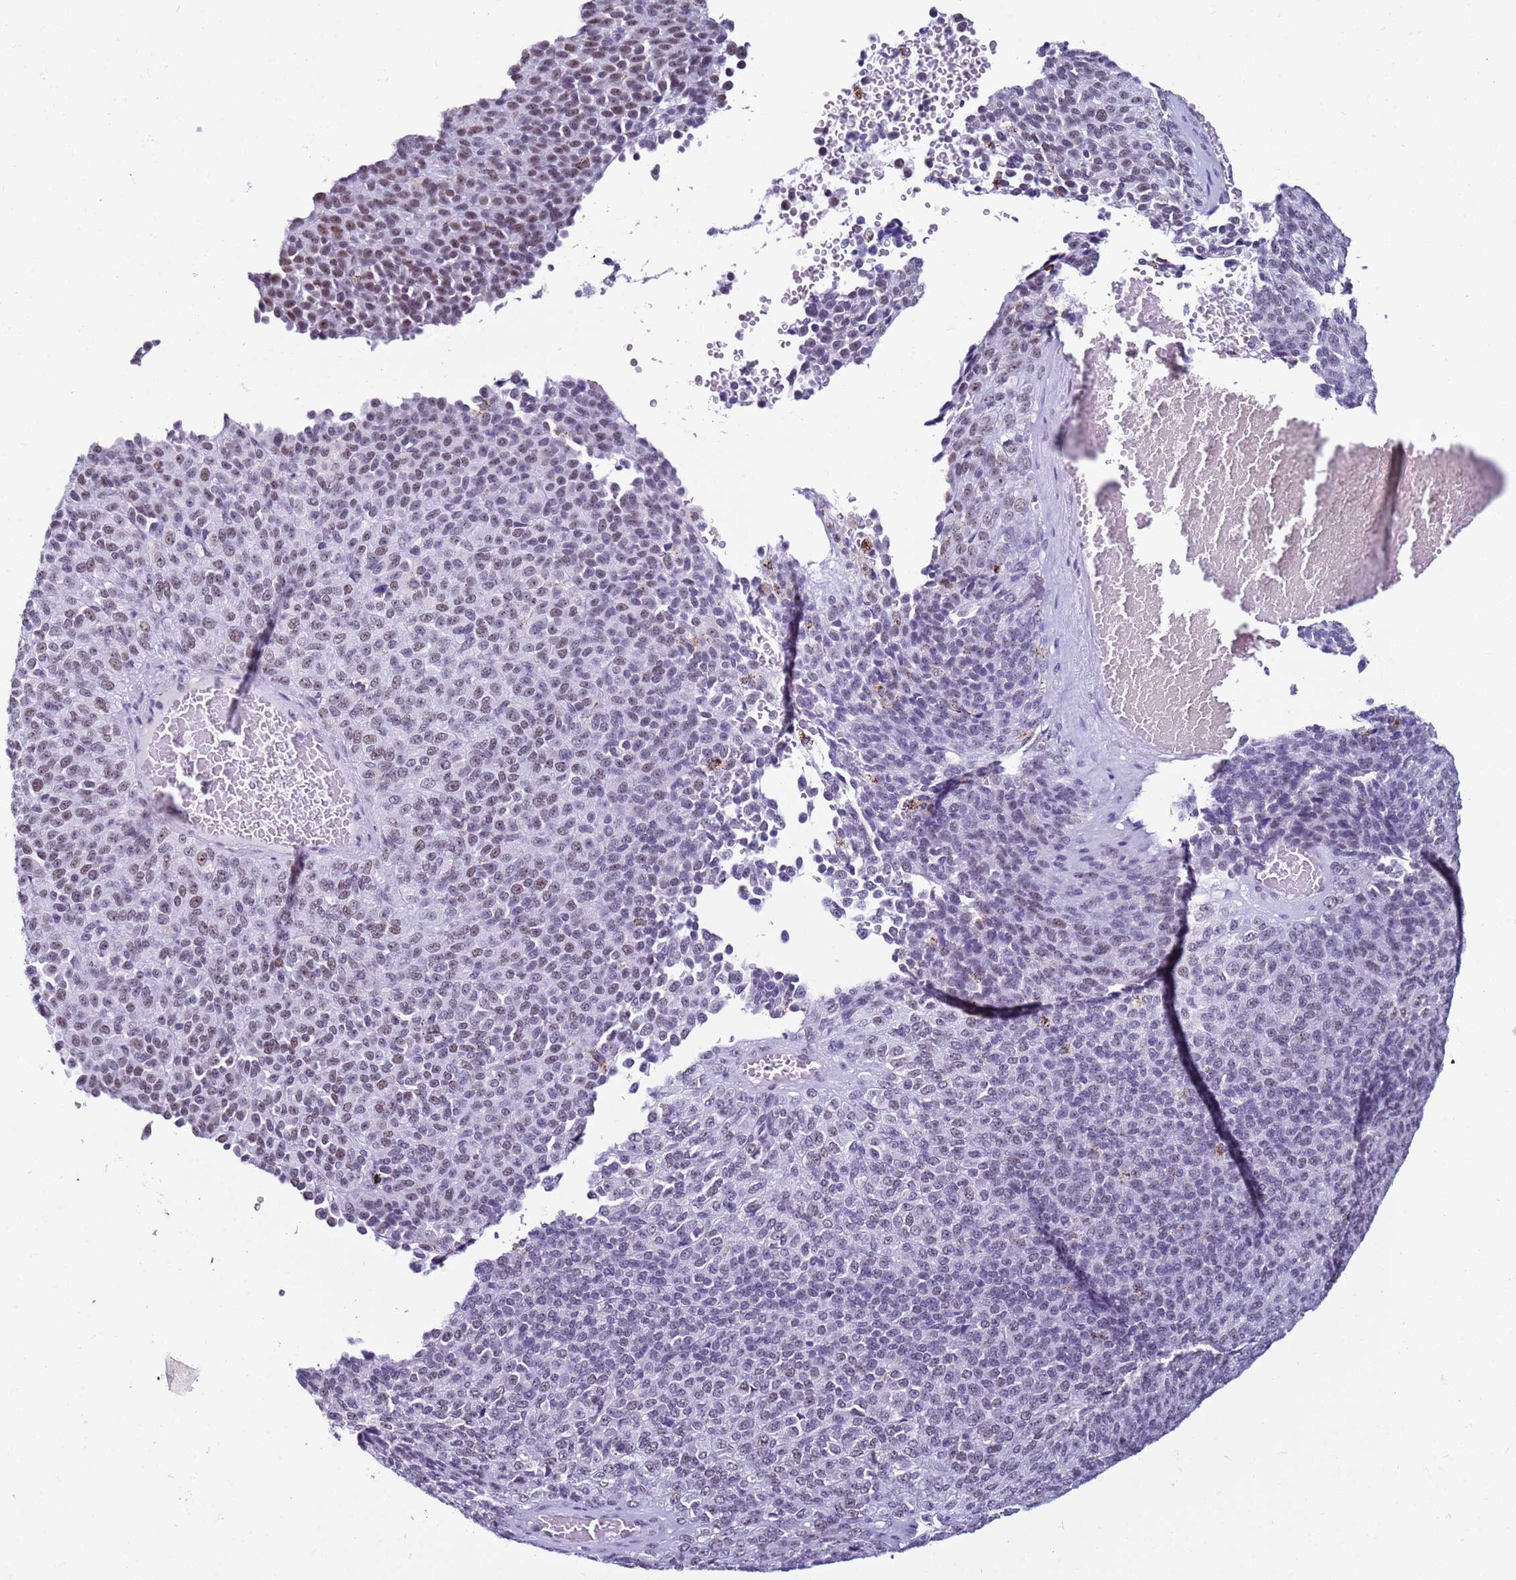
{"staining": {"intensity": "weak", "quantity": "25%-75%", "location": "nuclear"}, "tissue": "melanoma", "cell_type": "Tumor cells", "image_type": "cancer", "snomed": [{"axis": "morphology", "description": "Malignant melanoma, Metastatic site"}, {"axis": "topography", "description": "Brain"}], "caption": "A low amount of weak nuclear staining is seen in approximately 25%-75% of tumor cells in melanoma tissue.", "gene": "DHX15", "patient": {"sex": "female", "age": 56}}